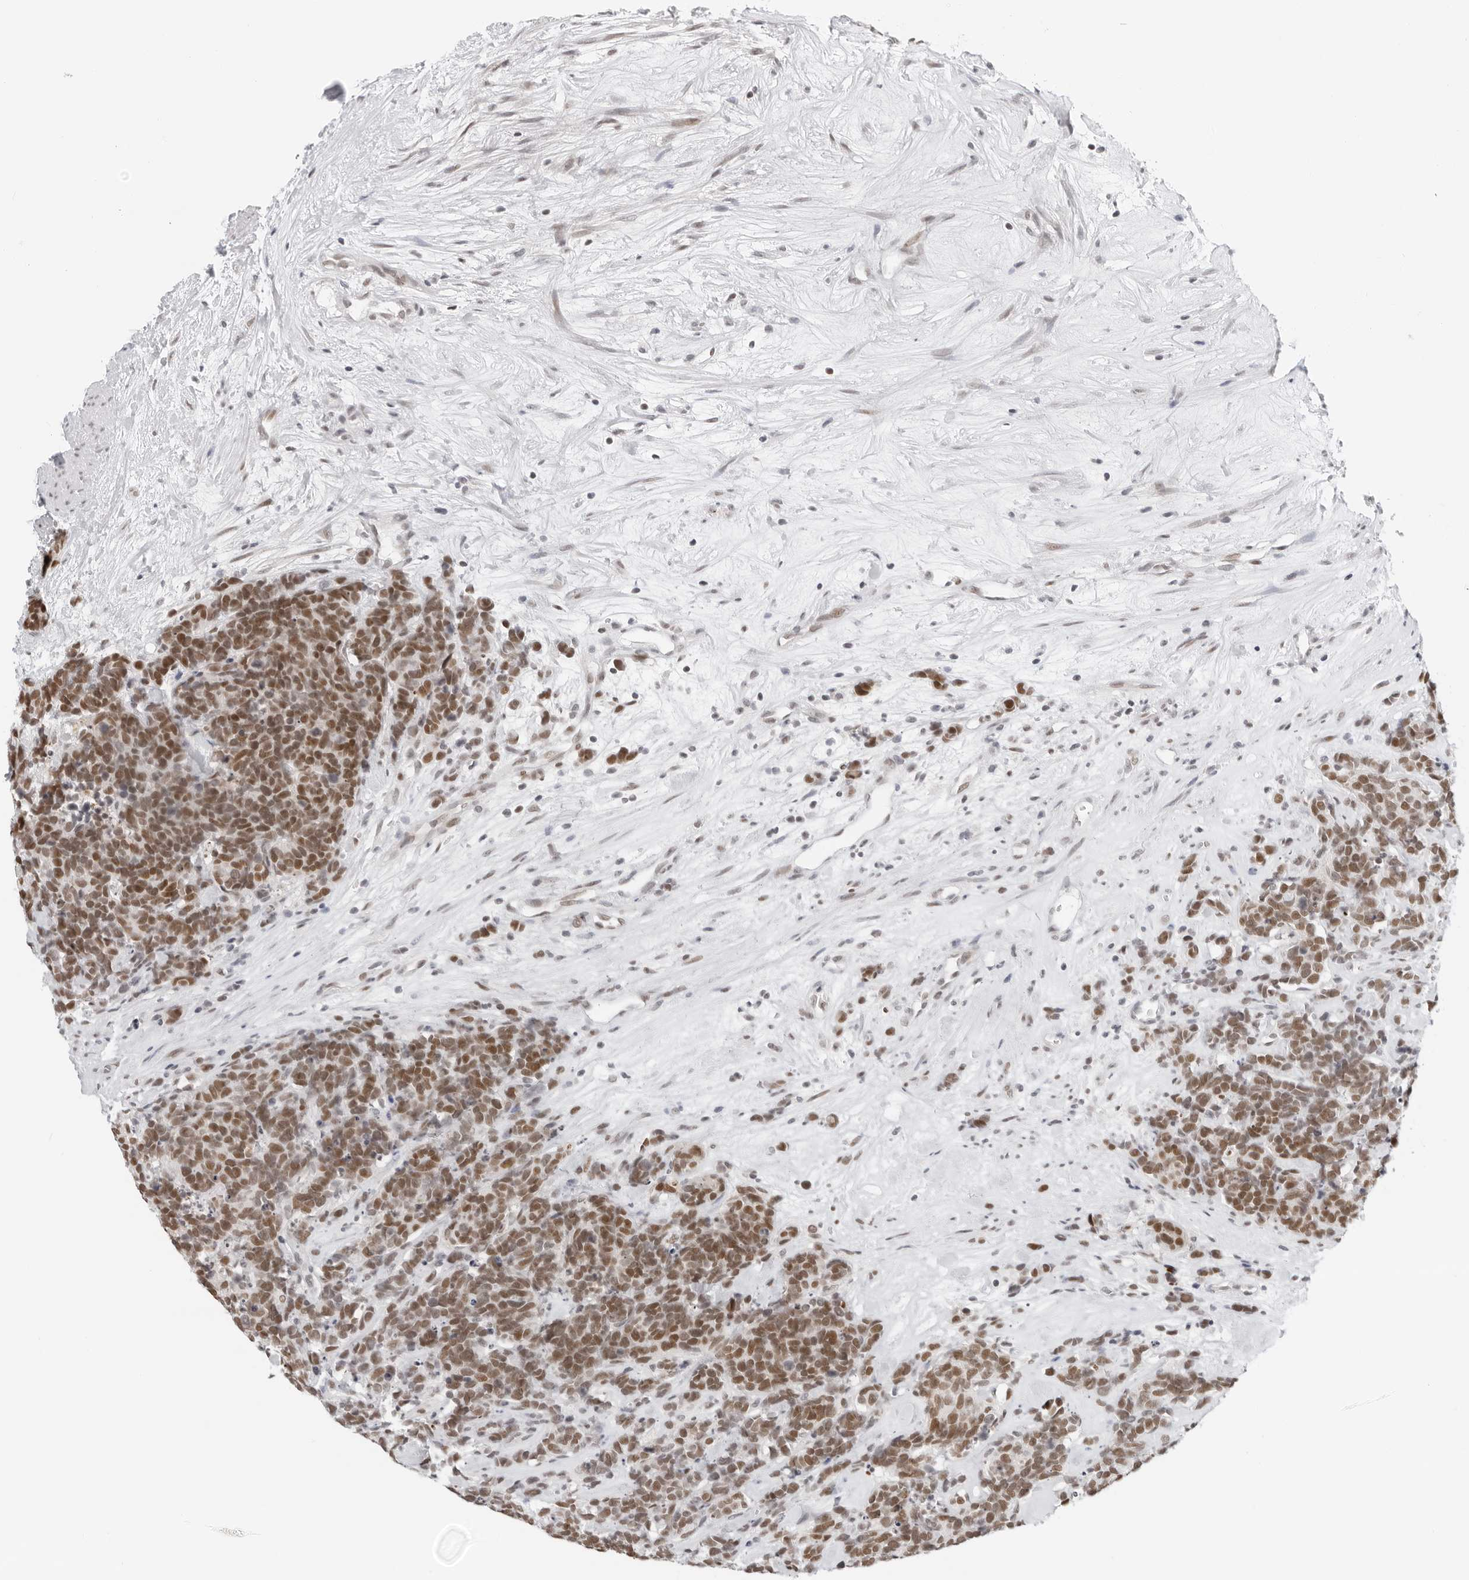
{"staining": {"intensity": "moderate", "quantity": ">75%", "location": "nuclear"}, "tissue": "carcinoid", "cell_type": "Tumor cells", "image_type": "cancer", "snomed": [{"axis": "morphology", "description": "Carcinoma, NOS"}, {"axis": "morphology", "description": "Carcinoid, malignant, NOS"}, {"axis": "topography", "description": "Urinary bladder"}], "caption": "Immunohistochemistry (IHC) photomicrograph of neoplastic tissue: human malignant carcinoid stained using immunohistochemistry (IHC) demonstrates medium levels of moderate protein expression localized specifically in the nuclear of tumor cells, appearing as a nuclear brown color.", "gene": "MSH6", "patient": {"sex": "male", "age": 57}}